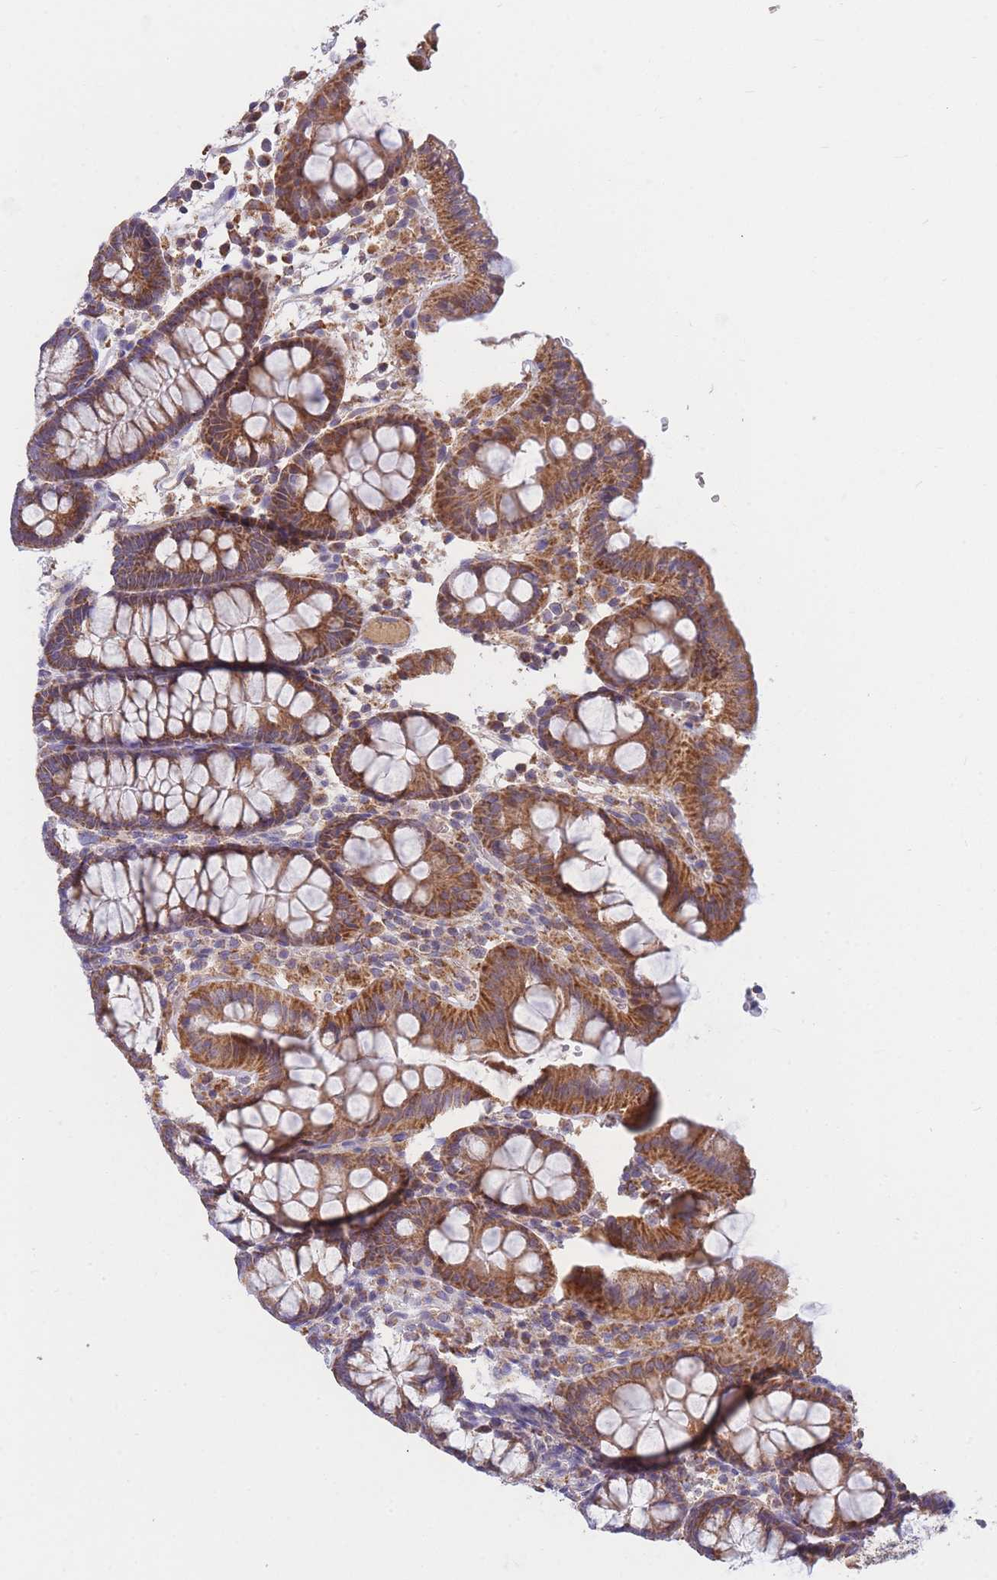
{"staining": {"intensity": "negative", "quantity": "none", "location": "none"}, "tissue": "colon", "cell_type": "Endothelial cells", "image_type": "normal", "snomed": [{"axis": "morphology", "description": "Normal tissue, NOS"}, {"axis": "topography", "description": "Colon"}], "caption": "A high-resolution image shows IHC staining of unremarkable colon, which reveals no significant expression in endothelial cells.", "gene": "PTPMT1", "patient": {"sex": "male", "age": 75}}